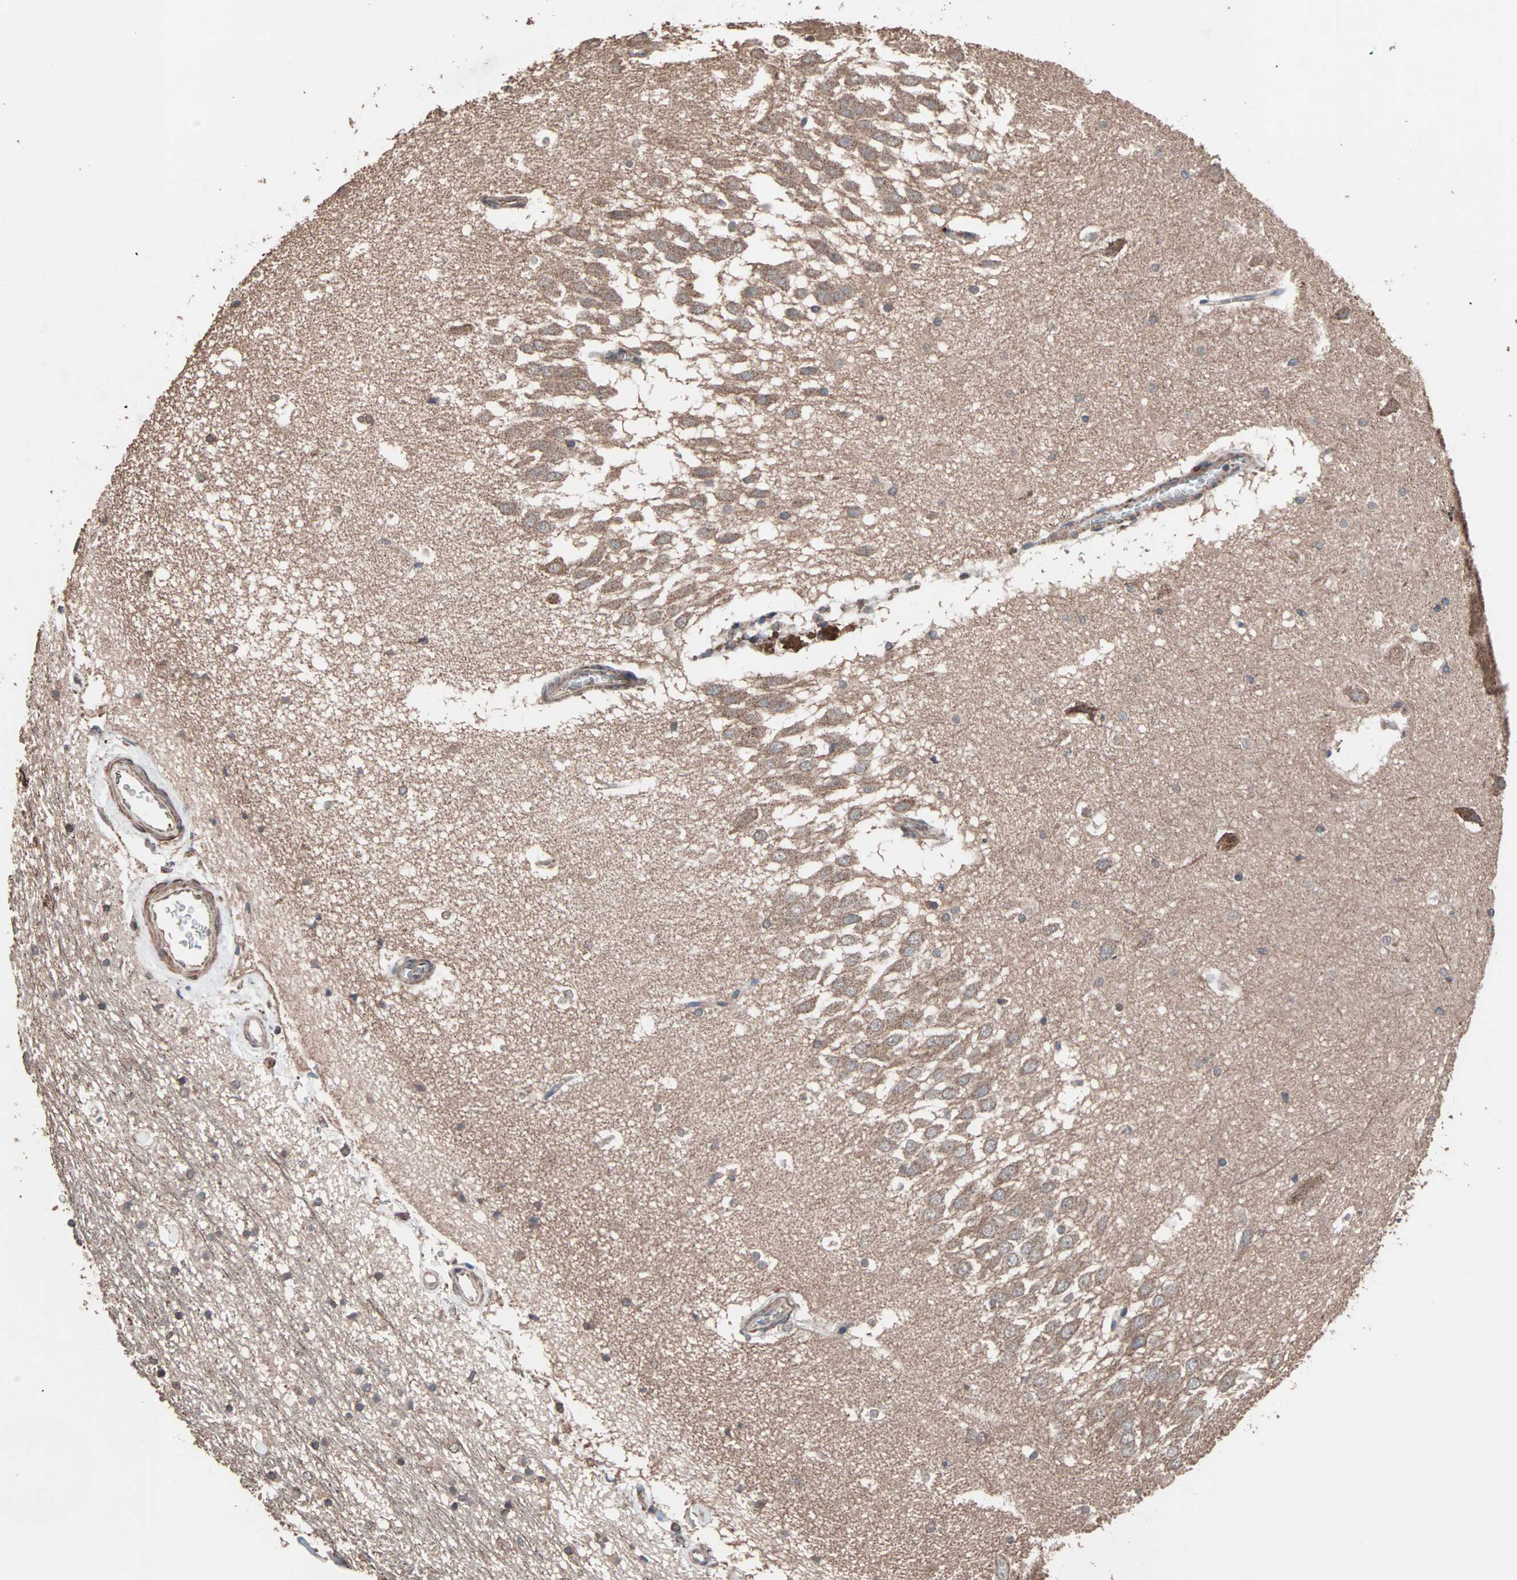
{"staining": {"intensity": "moderate", "quantity": "25%-75%", "location": "cytoplasmic/membranous"}, "tissue": "hippocampus", "cell_type": "Glial cells", "image_type": "normal", "snomed": [{"axis": "morphology", "description": "Normal tissue, NOS"}, {"axis": "topography", "description": "Hippocampus"}], "caption": "Approximately 25%-75% of glial cells in benign hippocampus exhibit moderate cytoplasmic/membranous protein positivity as visualized by brown immunohistochemical staining.", "gene": "MRPL2", "patient": {"sex": "male", "age": 45}}